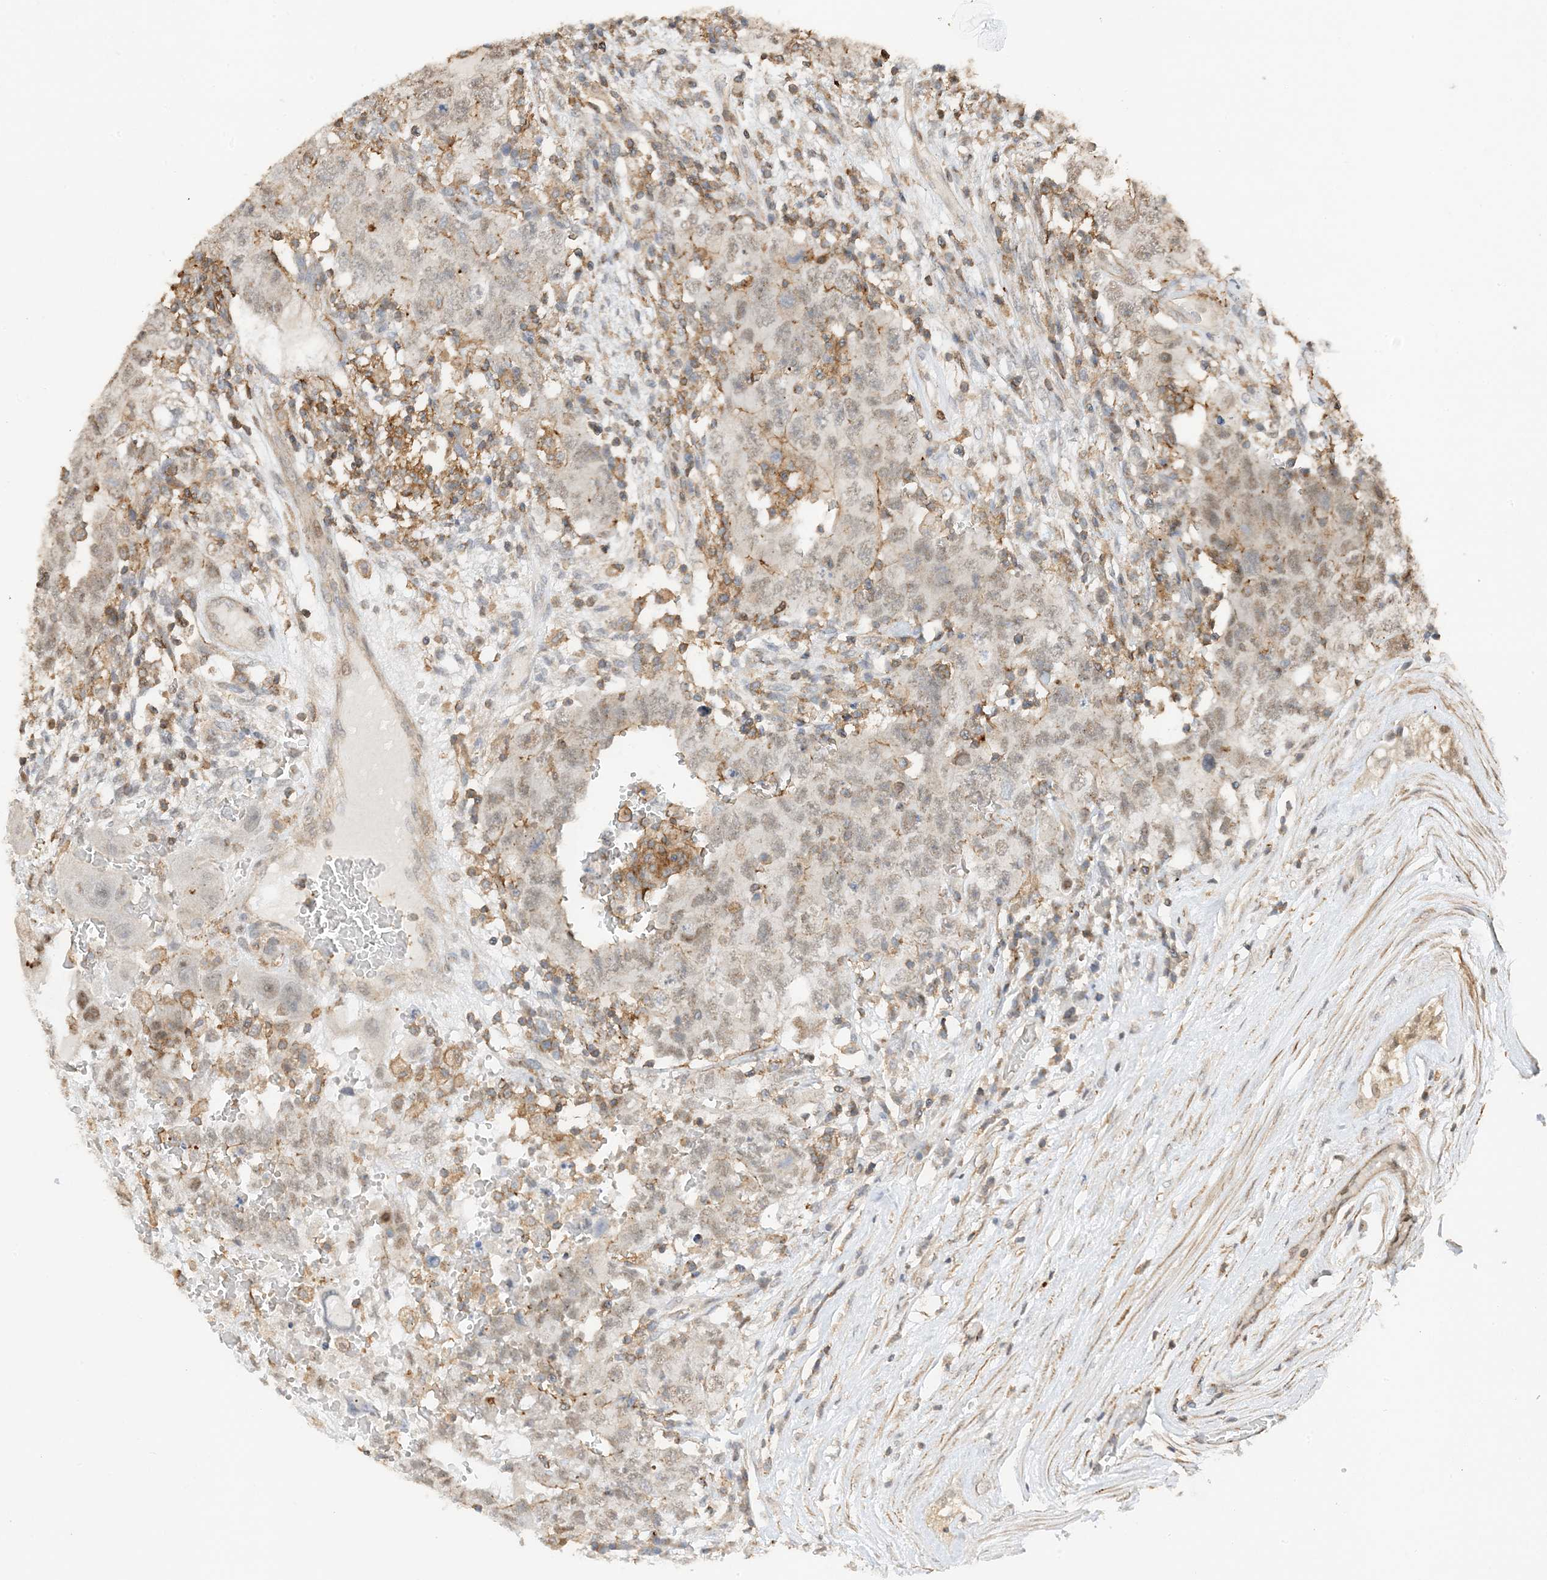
{"staining": {"intensity": "weak", "quantity": ">75%", "location": "cytoplasmic/membranous,nuclear"}, "tissue": "testis cancer", "cell_type": "Tumor cells", "image_type": "cancer", "snomed": [{"axis": "morphology", "description": "Carcinoma, Embryonal, NOS"}, {"axis": "topography", "description": "Testis"}], "caption": "Testis cancer tissue reveals weak cytoplasmic/membranous and nuclear positivity in approximately >75% of tumor cells The staining was performed using DAB to visualize the protein expression in brown, while the nuclei were stained in blue with hematoxylin (Magnification: 20x).", "gene": "TATDN3", "patient": {"sex": "male", "age": 26}}